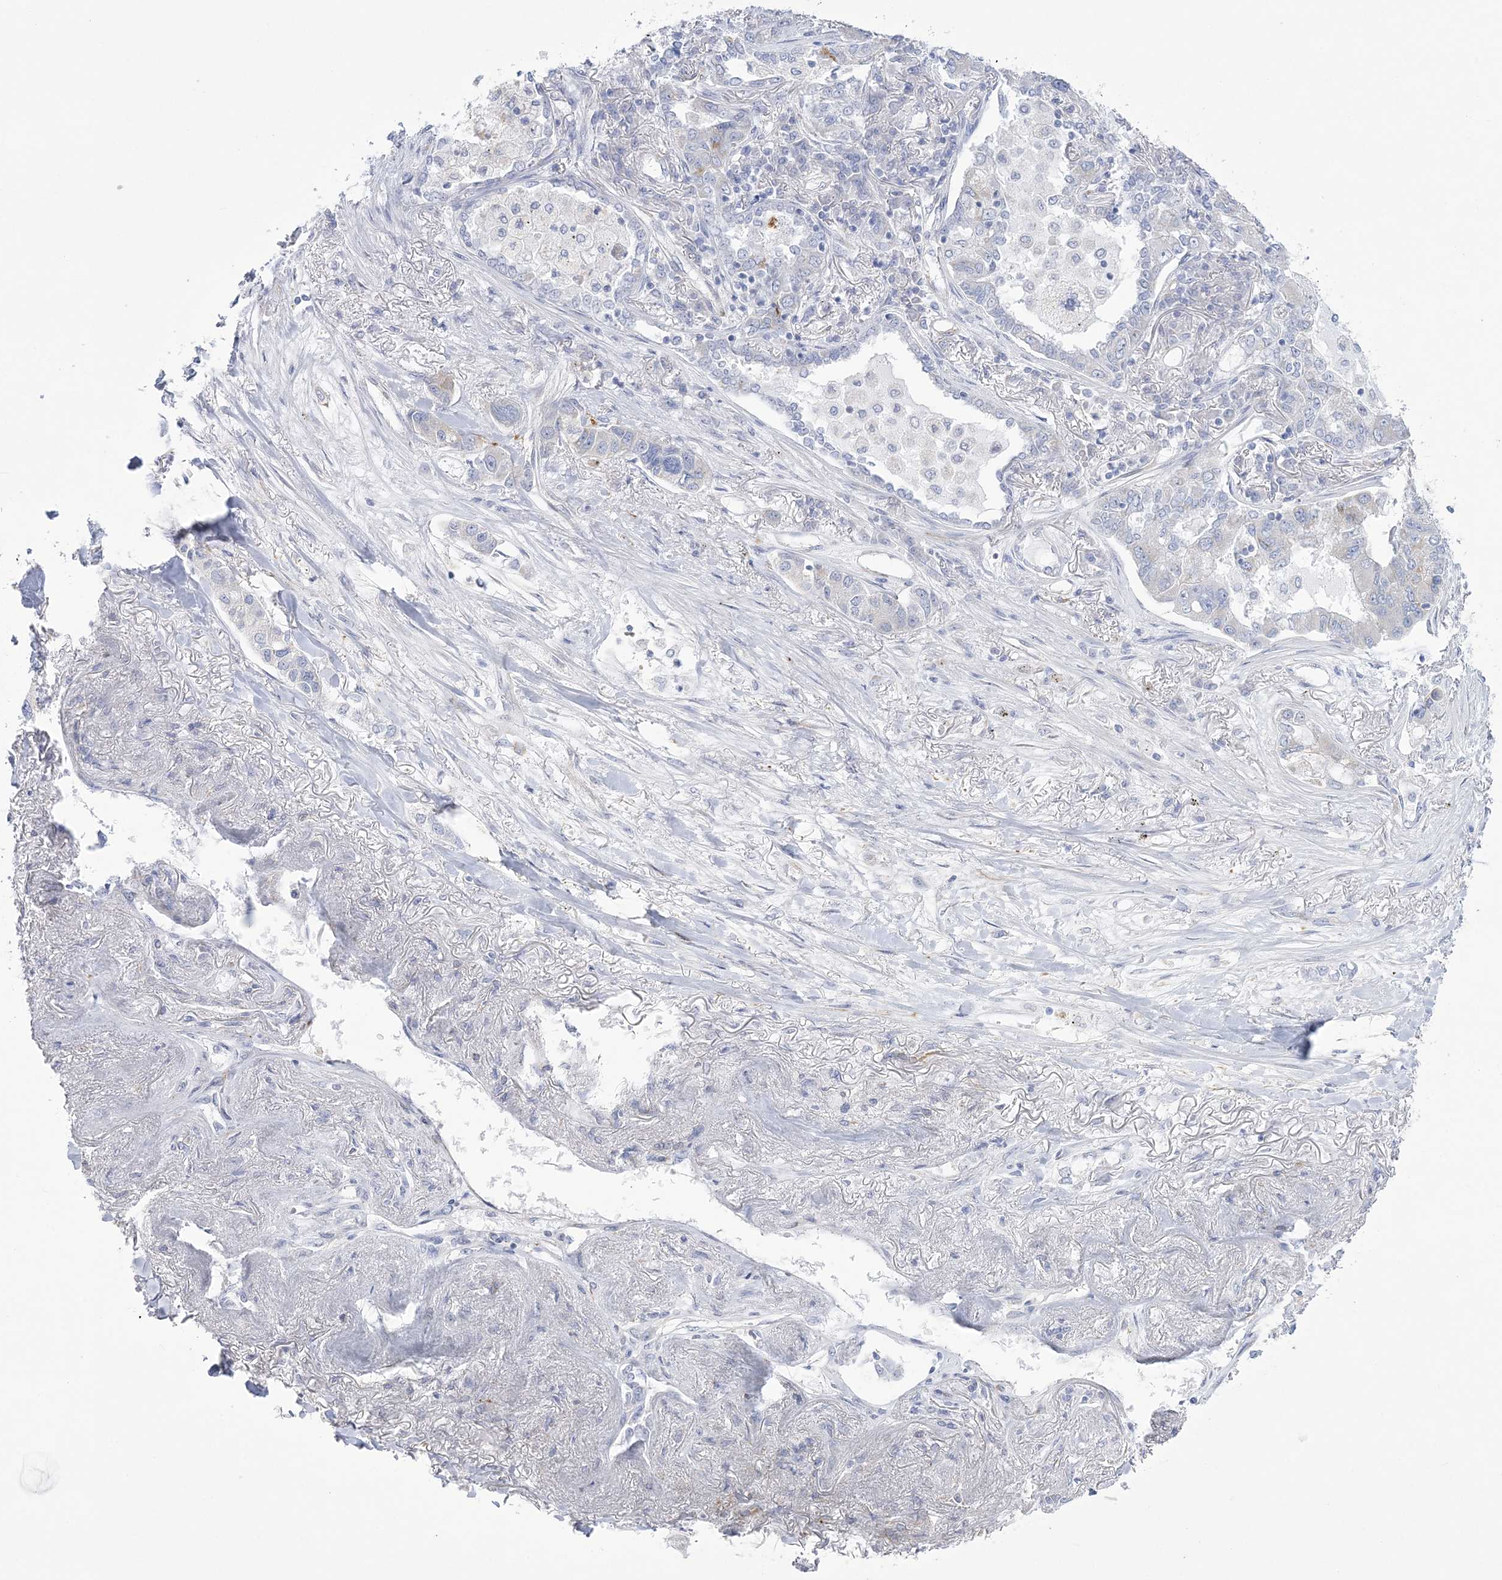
{"staining": {"intensity": "negative", "quantity": "none", "location": "none"}, "tissue": "lung cancer", "cell_type": "Tumor cells", "image_type": "cancer", "snomed": [{"axis": "morphology", "description": "Adenocarcinoma, NOS"}, {"axis": "topography", "description": "Lung"}], "caption": "An immunohistochemistry histopathology image of lung adenocarcinoma is shown. There is no staining in tumor cells of lung adenocarcinoma.", "gene": "WDR27", "patient": {"sex": "male", "age": 49}}